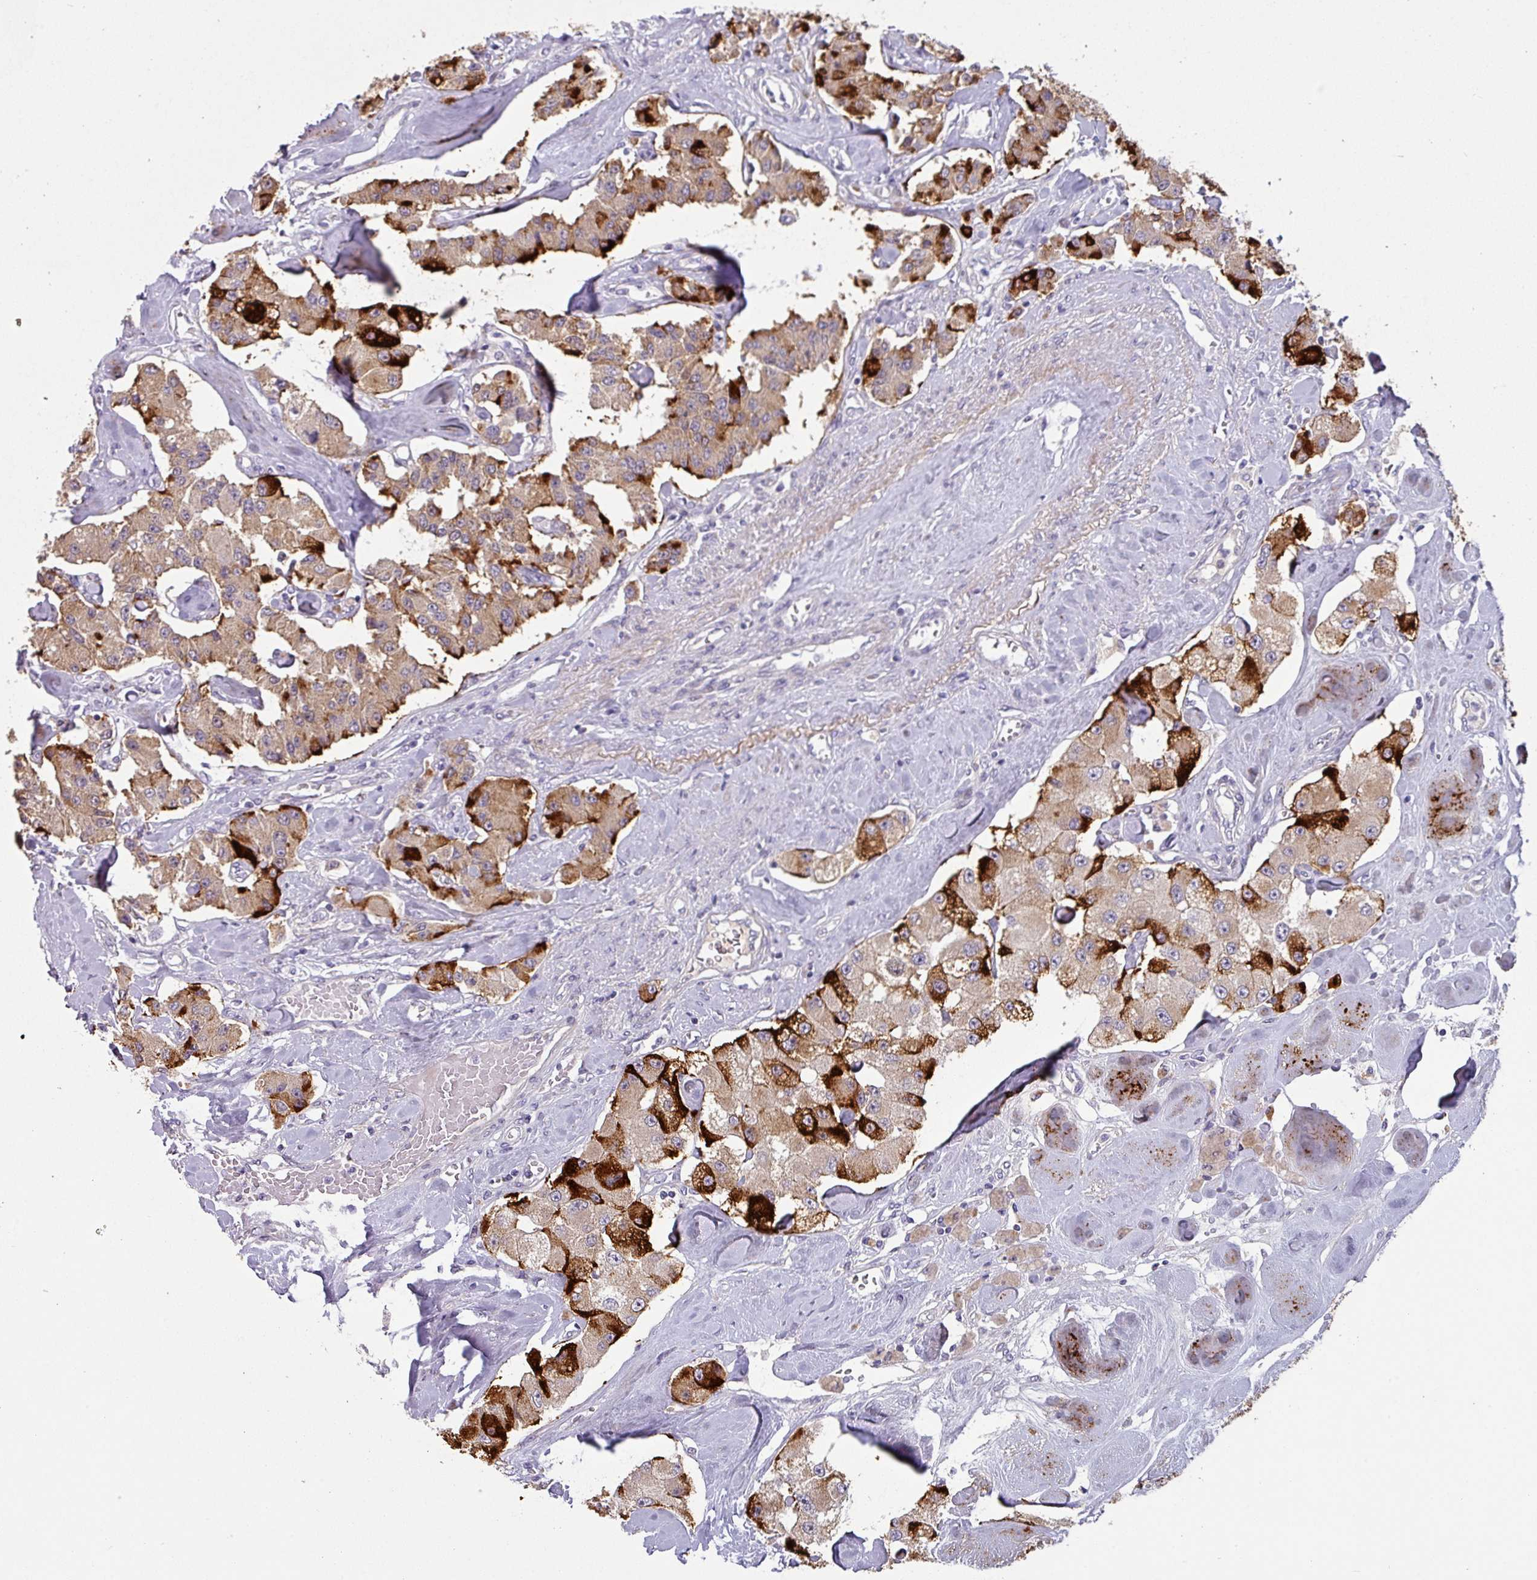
{"staining": {"intensity": "strong", "quantity": "25%-75%", "location": "cytoplasmic/membranous"}, "tissue": "carcinoid", "cell_type": "Tumor cells", "image_type": "cancer", "snomed": [{"axis": "morphology", "description": "Carcinoid, malignant, NOS"}, {"axis": "topography", "description": "Pancreas"}], "caption": "An image of malignant carcinoid stained for a protein displays strong cytoplasmic/membranous brown staining in tumor cells.", "gene": "KLHL3", "patient": {"sex": "male", "age": 41}}